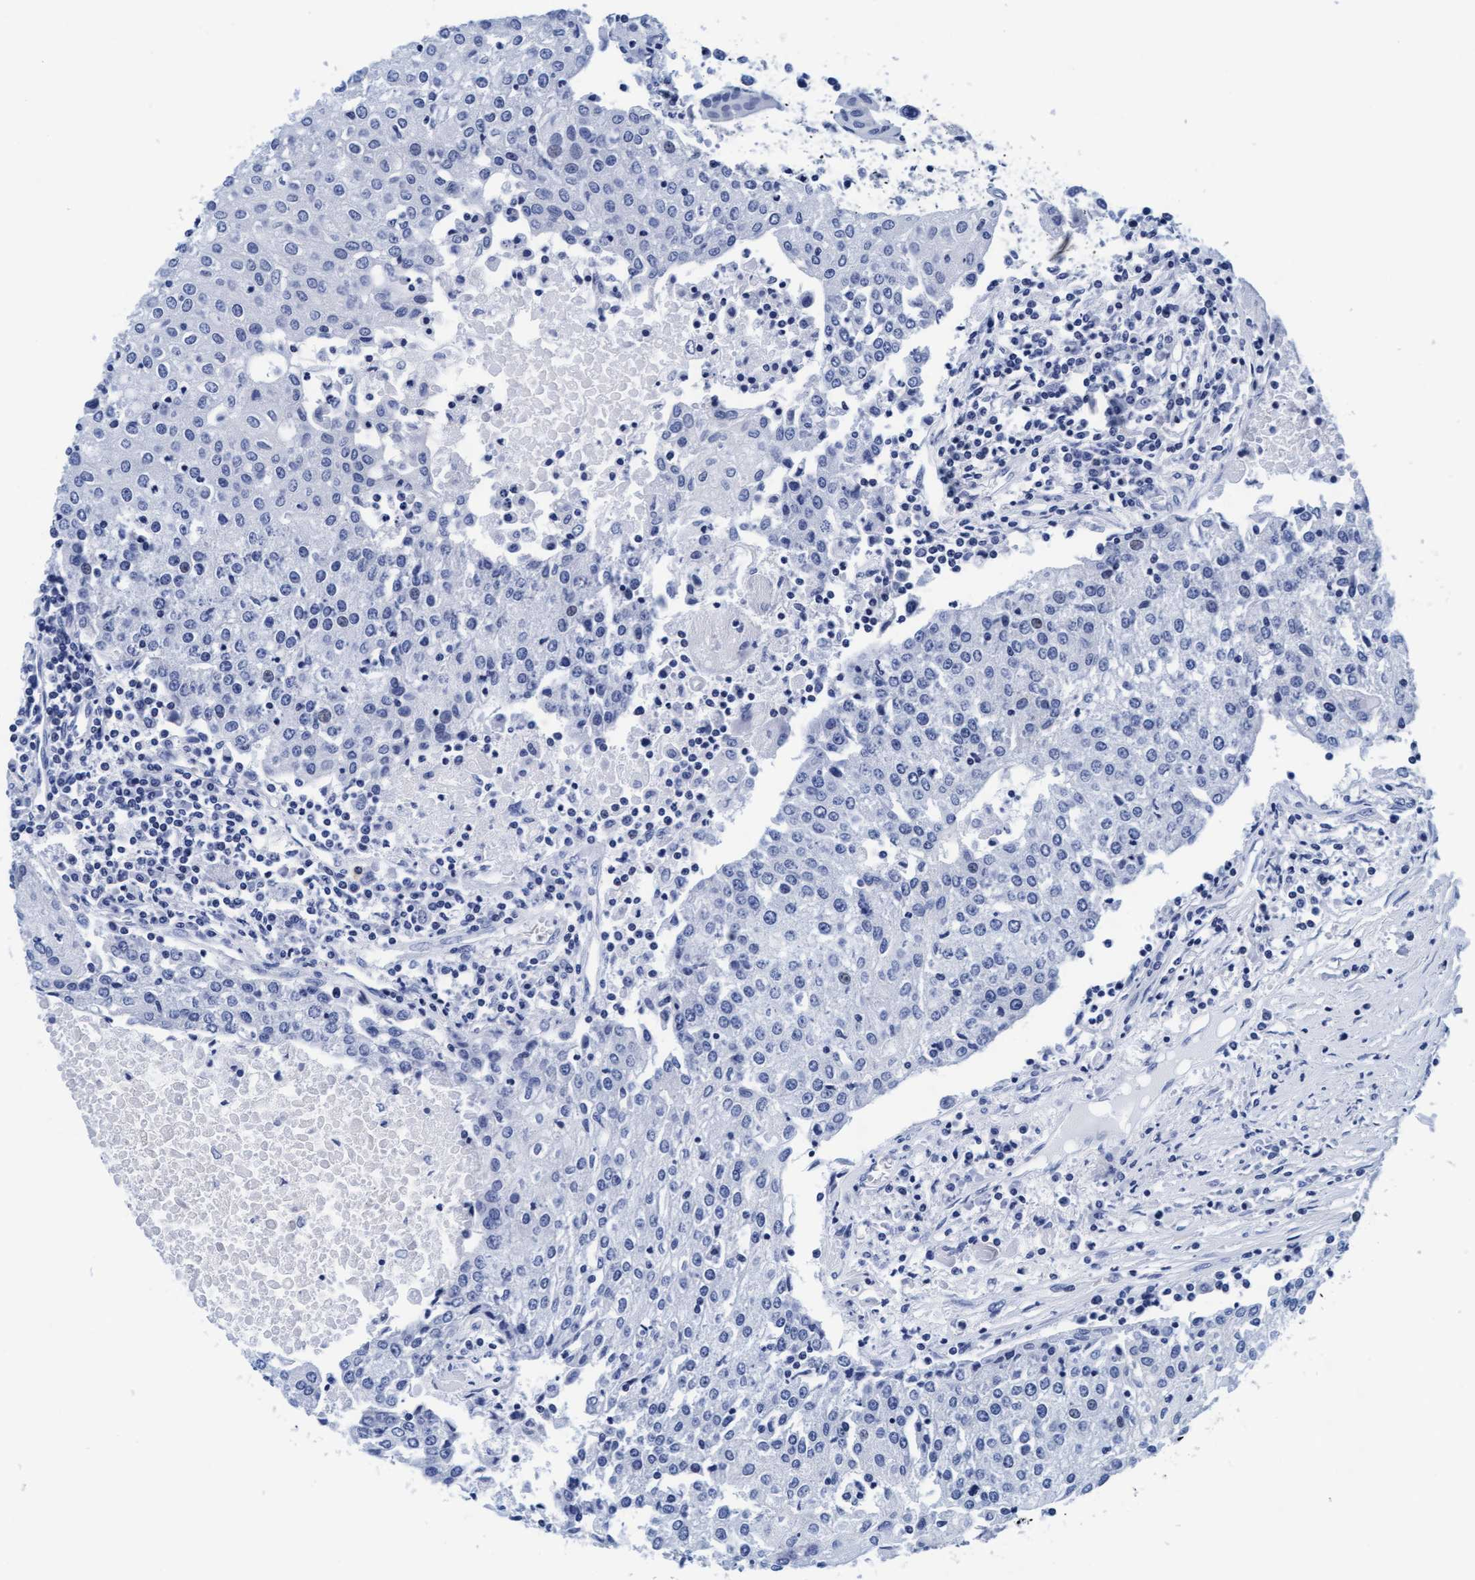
{"staining": {"intensity": "negative", "quantity": "none", "location": "none"}, "tissue": "urothelial cancer", "cell_type": "Tumor cells", "image_type": "cancer", "snomed": [{"axis": "morphology", "description": "Urothelial carcinoma, High grade"}, {"axis": "topography", "description": "Urinary bladder"}], "caption": "Urothelial carcinoma (high-grade) stained for a protein using IHC exhibits no positivity tumor cells.", "gene": "ARSG", "patient": {"sex": "female", "age": 85}}